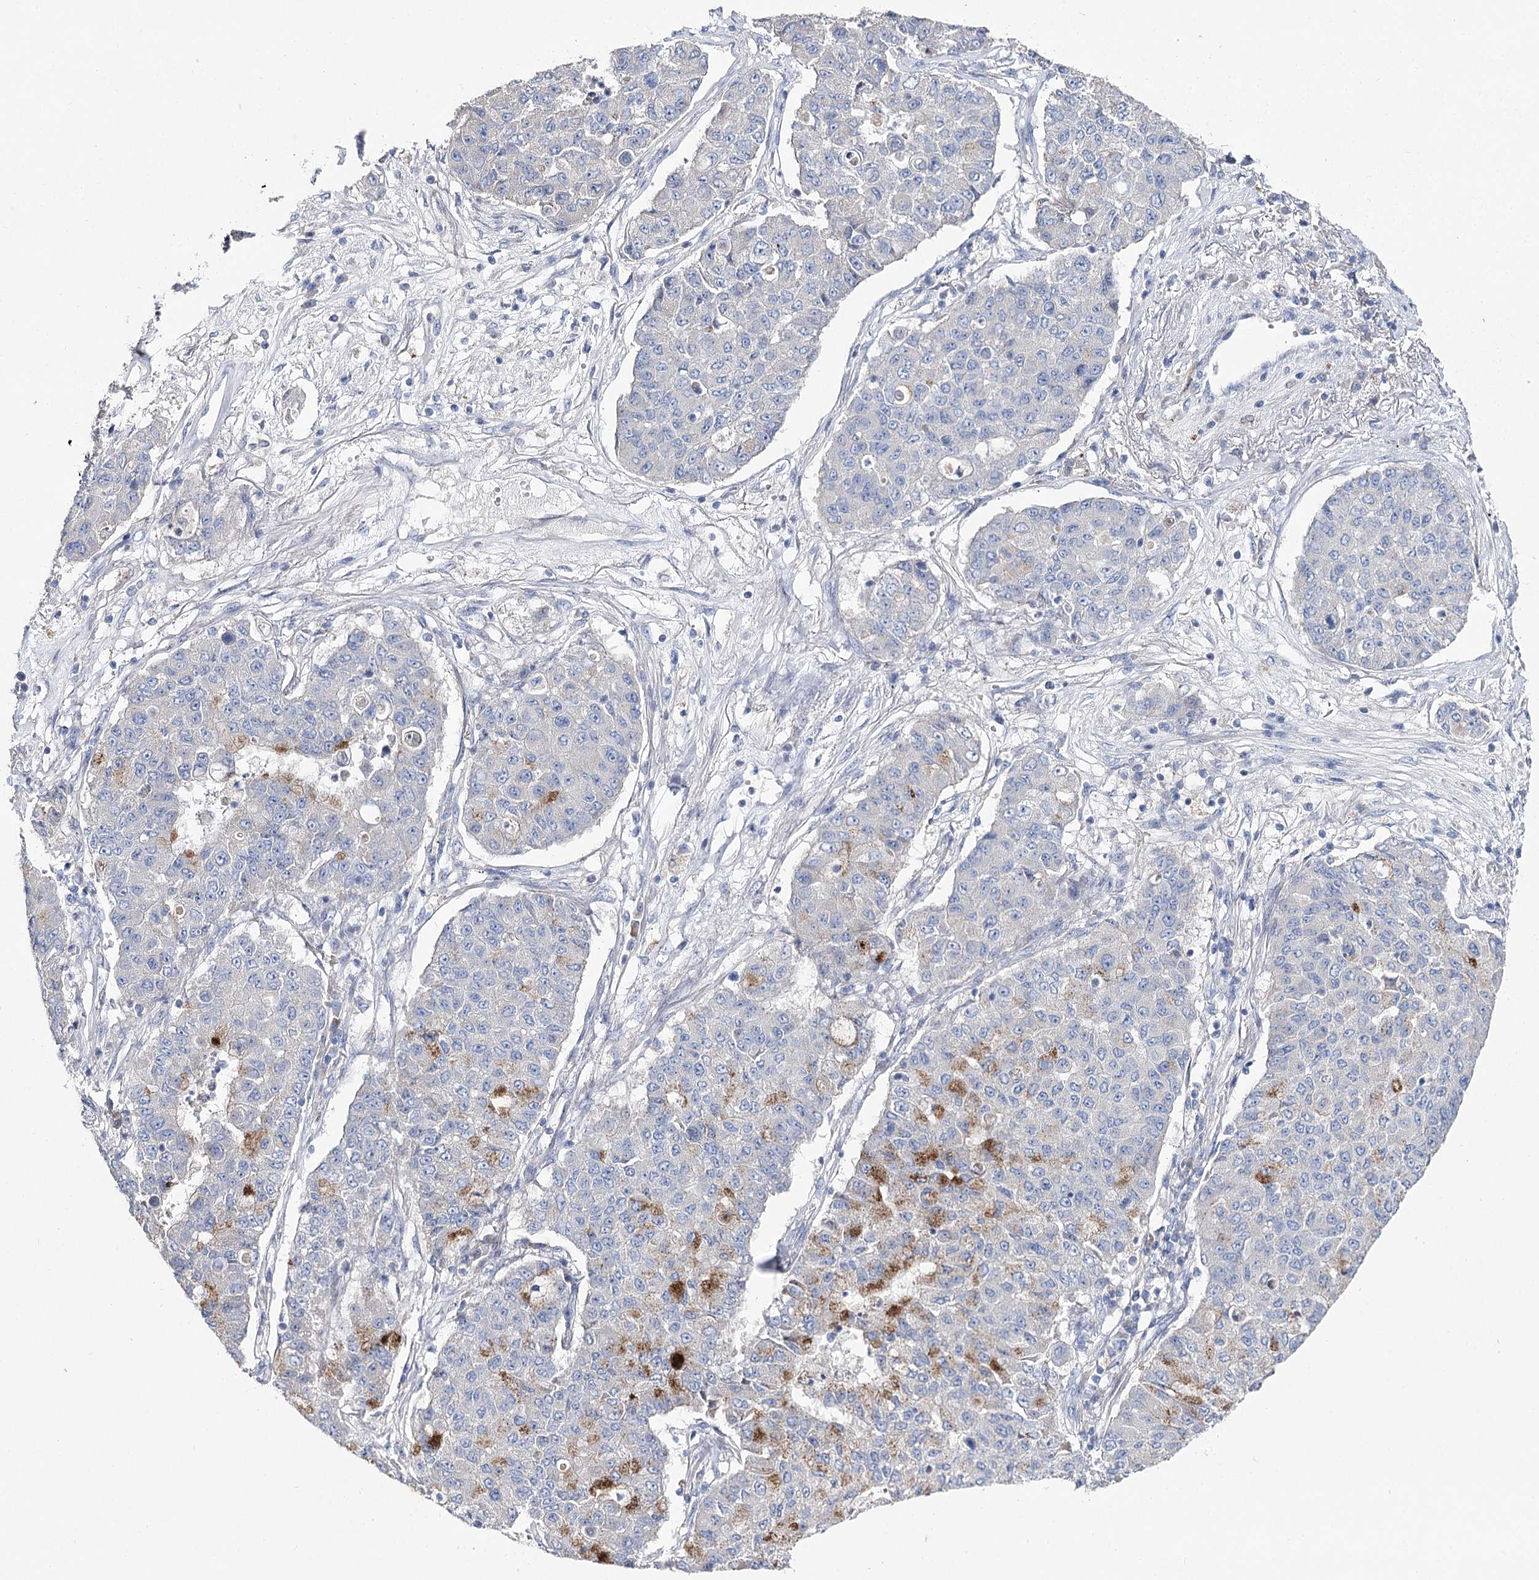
{"staining": {"intensity": "negative", "quantity": "none", "location": "none"}, "tissue": "lung cancer", "cell_type": "Tumor cells", "image_type": "cancer", "snomed": [{"axis": "morphology", "description": "Squamous cell carcinoma, NOS"}, {"axis": "topography", "description": "Lung"}], "caption": "Immunohistochemistry of human lung squamous cell carcinoma exhibits no expression in tumor cells.", "gene": "NRAP", "patient": {"sex": "male", "age": 74}}